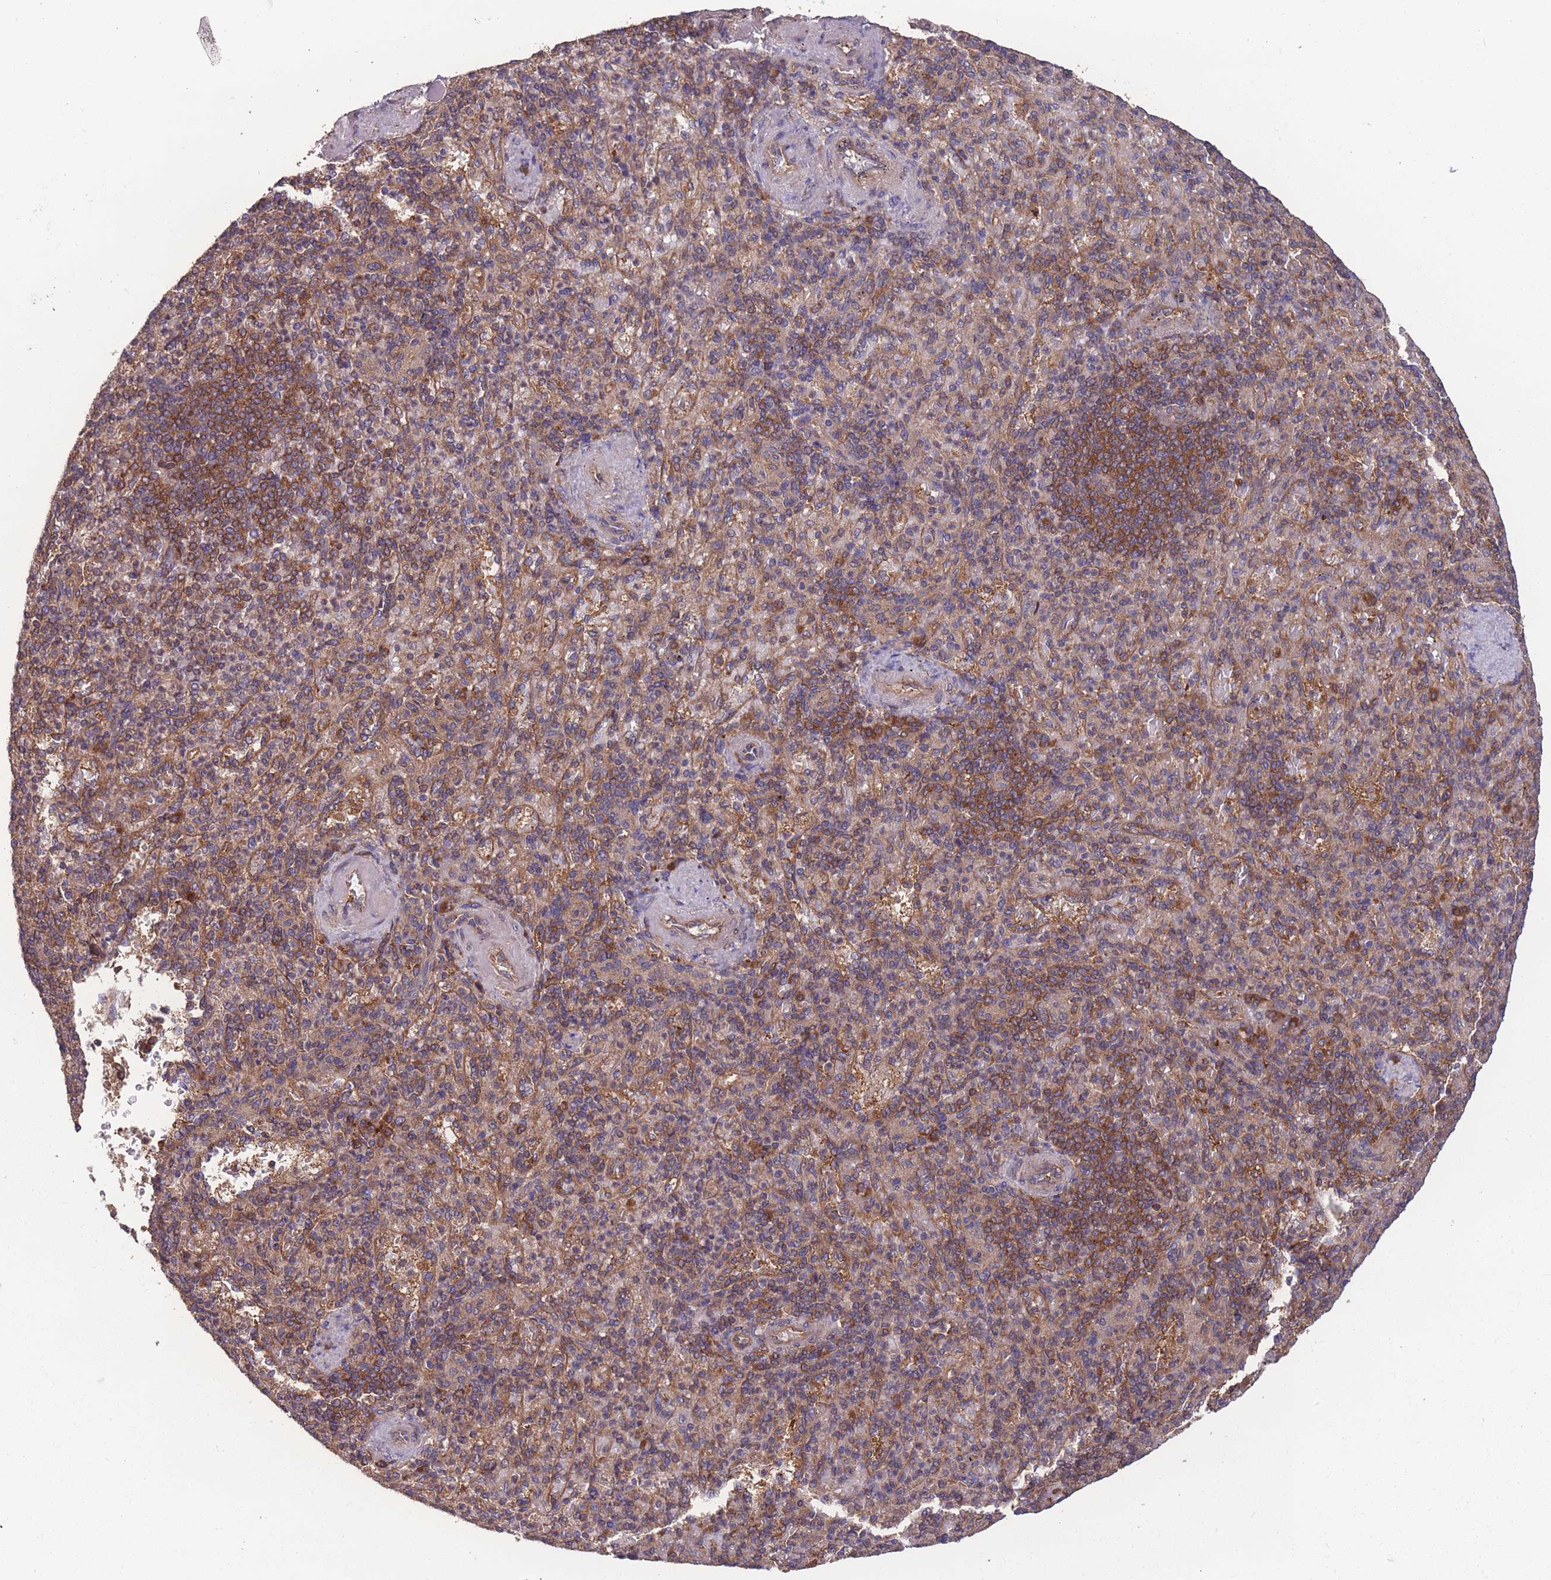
{"staining": {"intensity": "moderate", "quantity": "25%-75%", "location": "cytoplasmic/membranous"}, "tissue": "spleen", "cell_type": "Cells in red pulp", "image_type": "normal", "snomed": [{"axis": "morphology", "description": "Normal tissue, NOS"}, {"axis": "topography", "description": "Spleen"}], "caption": "Brown immunohistochemical staining in normal human spleen displays moderate cytoplasmic/membranous positivity in approximately 25%-75% of cells in red pulp.", "gene": "ZPR1", "patient": {"sex": "female", "age": 74}}